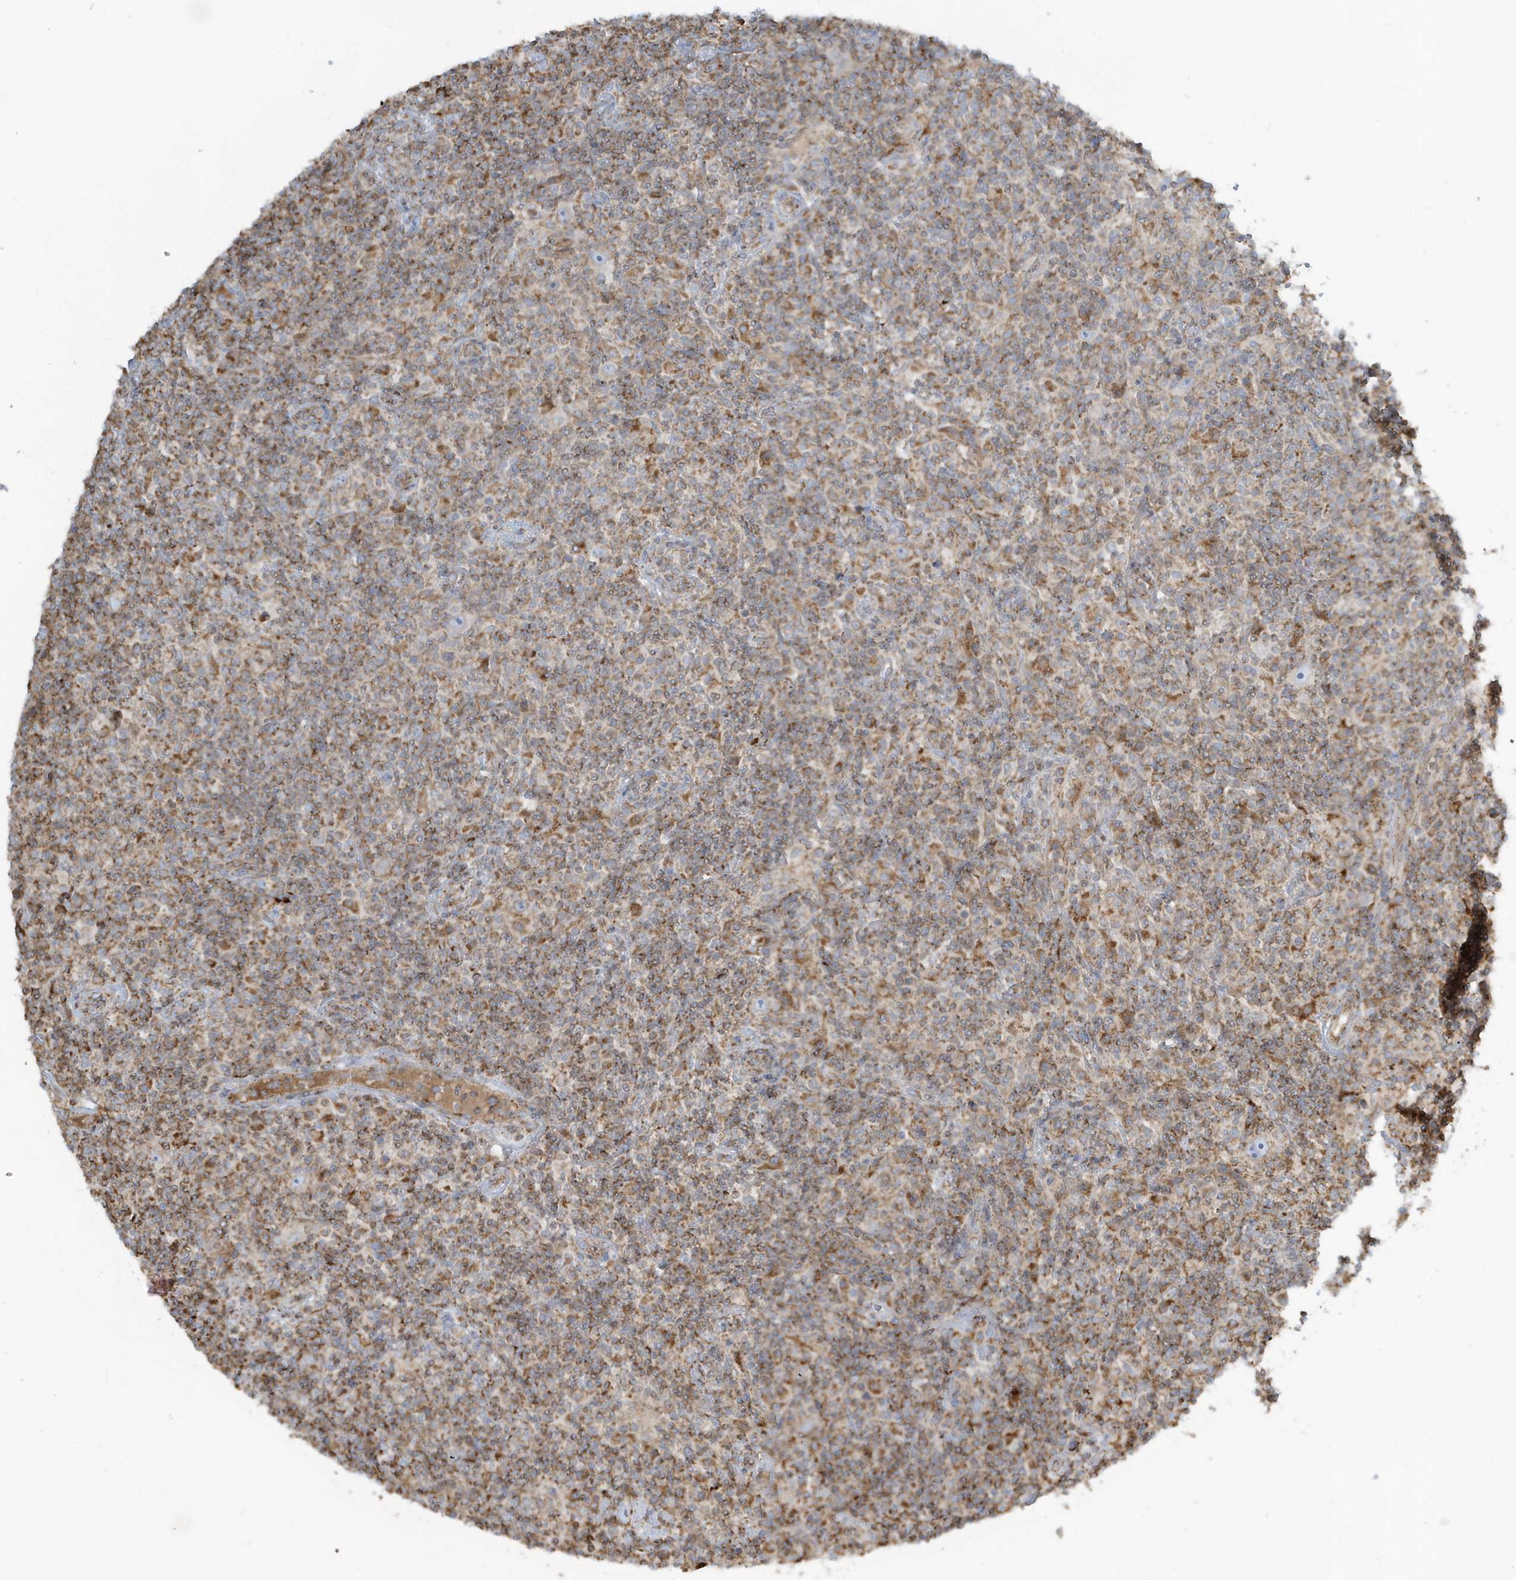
{"staining": {"intensity": "negative", "quantity": "none", "location": "none"}, "tissue": "lymphoma", "cell_type": "Tumor cells", "image_type": "cancer", "snomed": [{"axis": "morphology", "description": "Hodgkin's disease, NOS"}, {"axis": "topography", "description": "Lymph node"}], "caption": "IHC image of neoplastic tissue: human lymphoma stained with DAB reveals no significant protein expression in tumor cells.", "gene": "RAB11FIP3", "patient": {"sex": "male", "age": 70}}